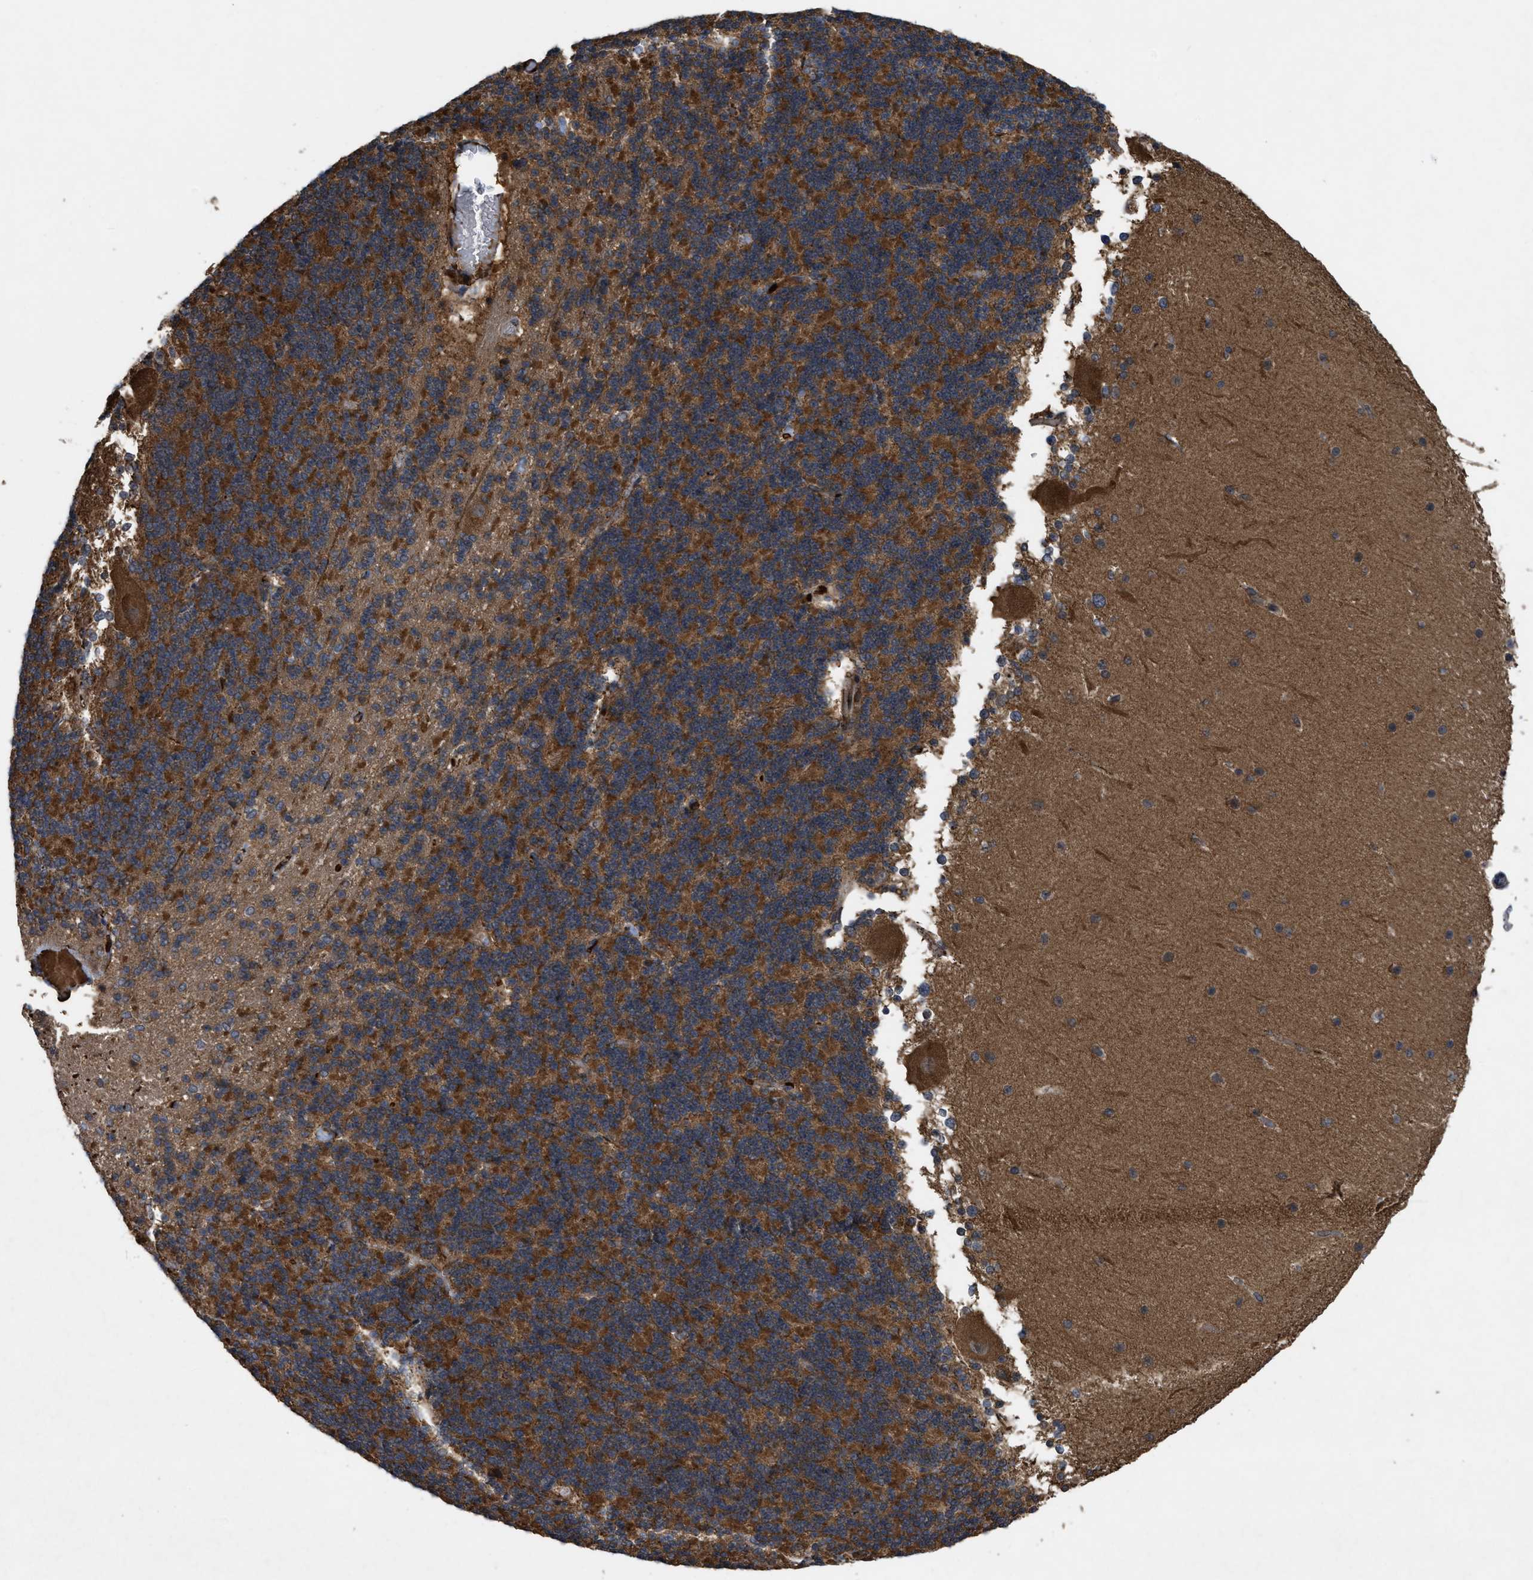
{"staining": {"intensity": "moderate", "quantity": ">75%", "location": "cytoplasmic/membranous"}, "tissue": "cerebellum", "cell_type": "Cells in granular layer", "image_type": "normal", "snomed": [{"axis": "morphology", "description": "Normal tissue, NOS"}, {"axis": "topography", "description": "Cerebellum"}], "caption": "Approximately >75% of cells in granular layer in unremarkable cerebellum display moderate cytoplasmic/membranous protein staining as visualized by brown immunohistochemical staining.", "gene": "RAB2A", "patient": {"sex": "female", "age": 19}}